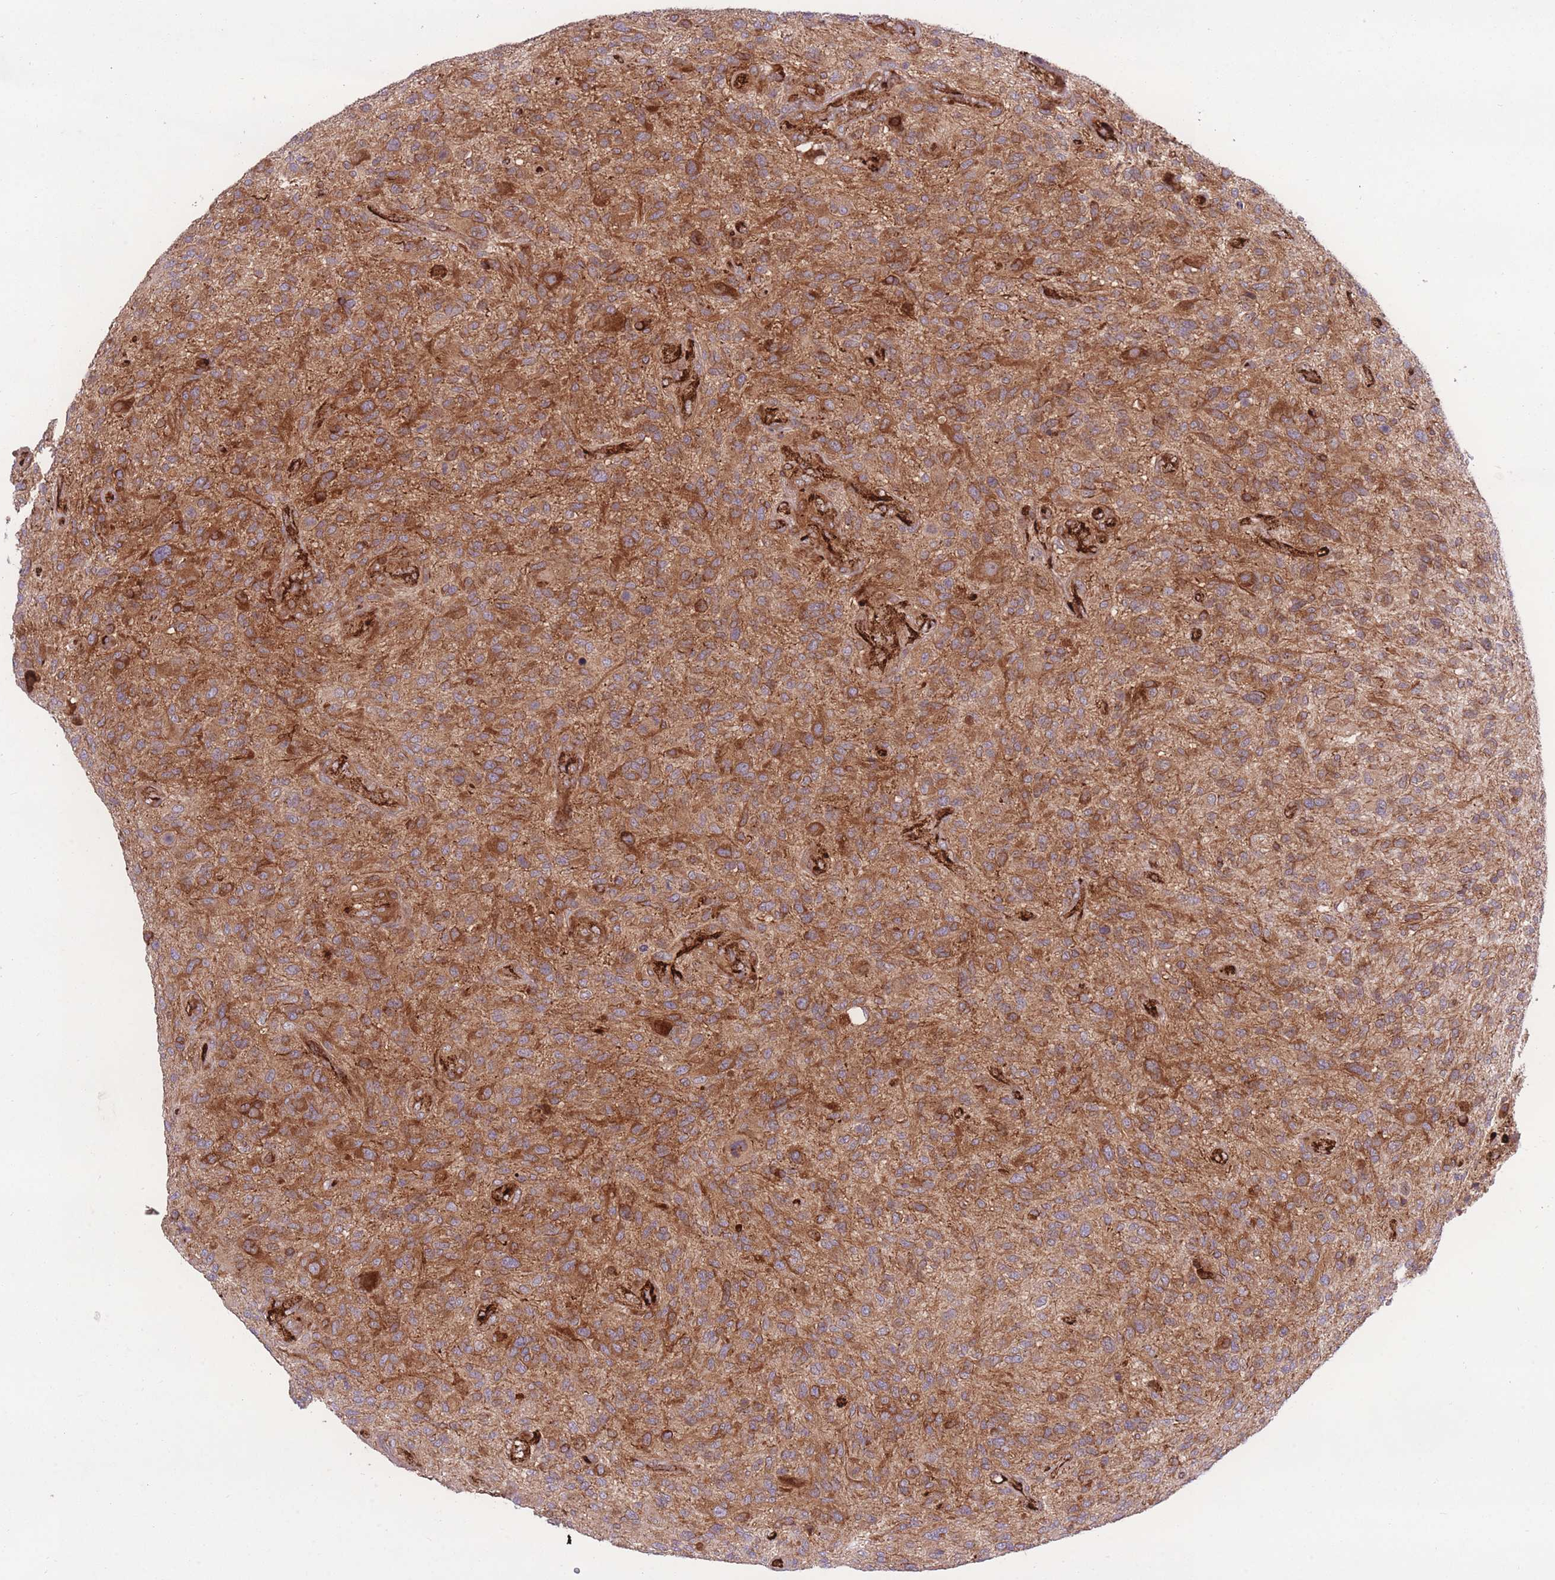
{"staining": {"intensity": "moderate", "quantity": ">75%", "location": "cytoplasmic/membranous"}, "tissue": "glioma", "cell_type": "Tumor cells", "image_type": "cancer", "snomed": [{"axis": "morphology", "description": "Glioma, malignant, High grade"}, {"axis": "topography", "description": "Brain"}], "caption": "Glioma stained for a protein demonstrates moderate cytoplasmic/membranous positivity in tumor cells.", "gene": "CISH", "patient": {"sex": "male", "age": 47}}